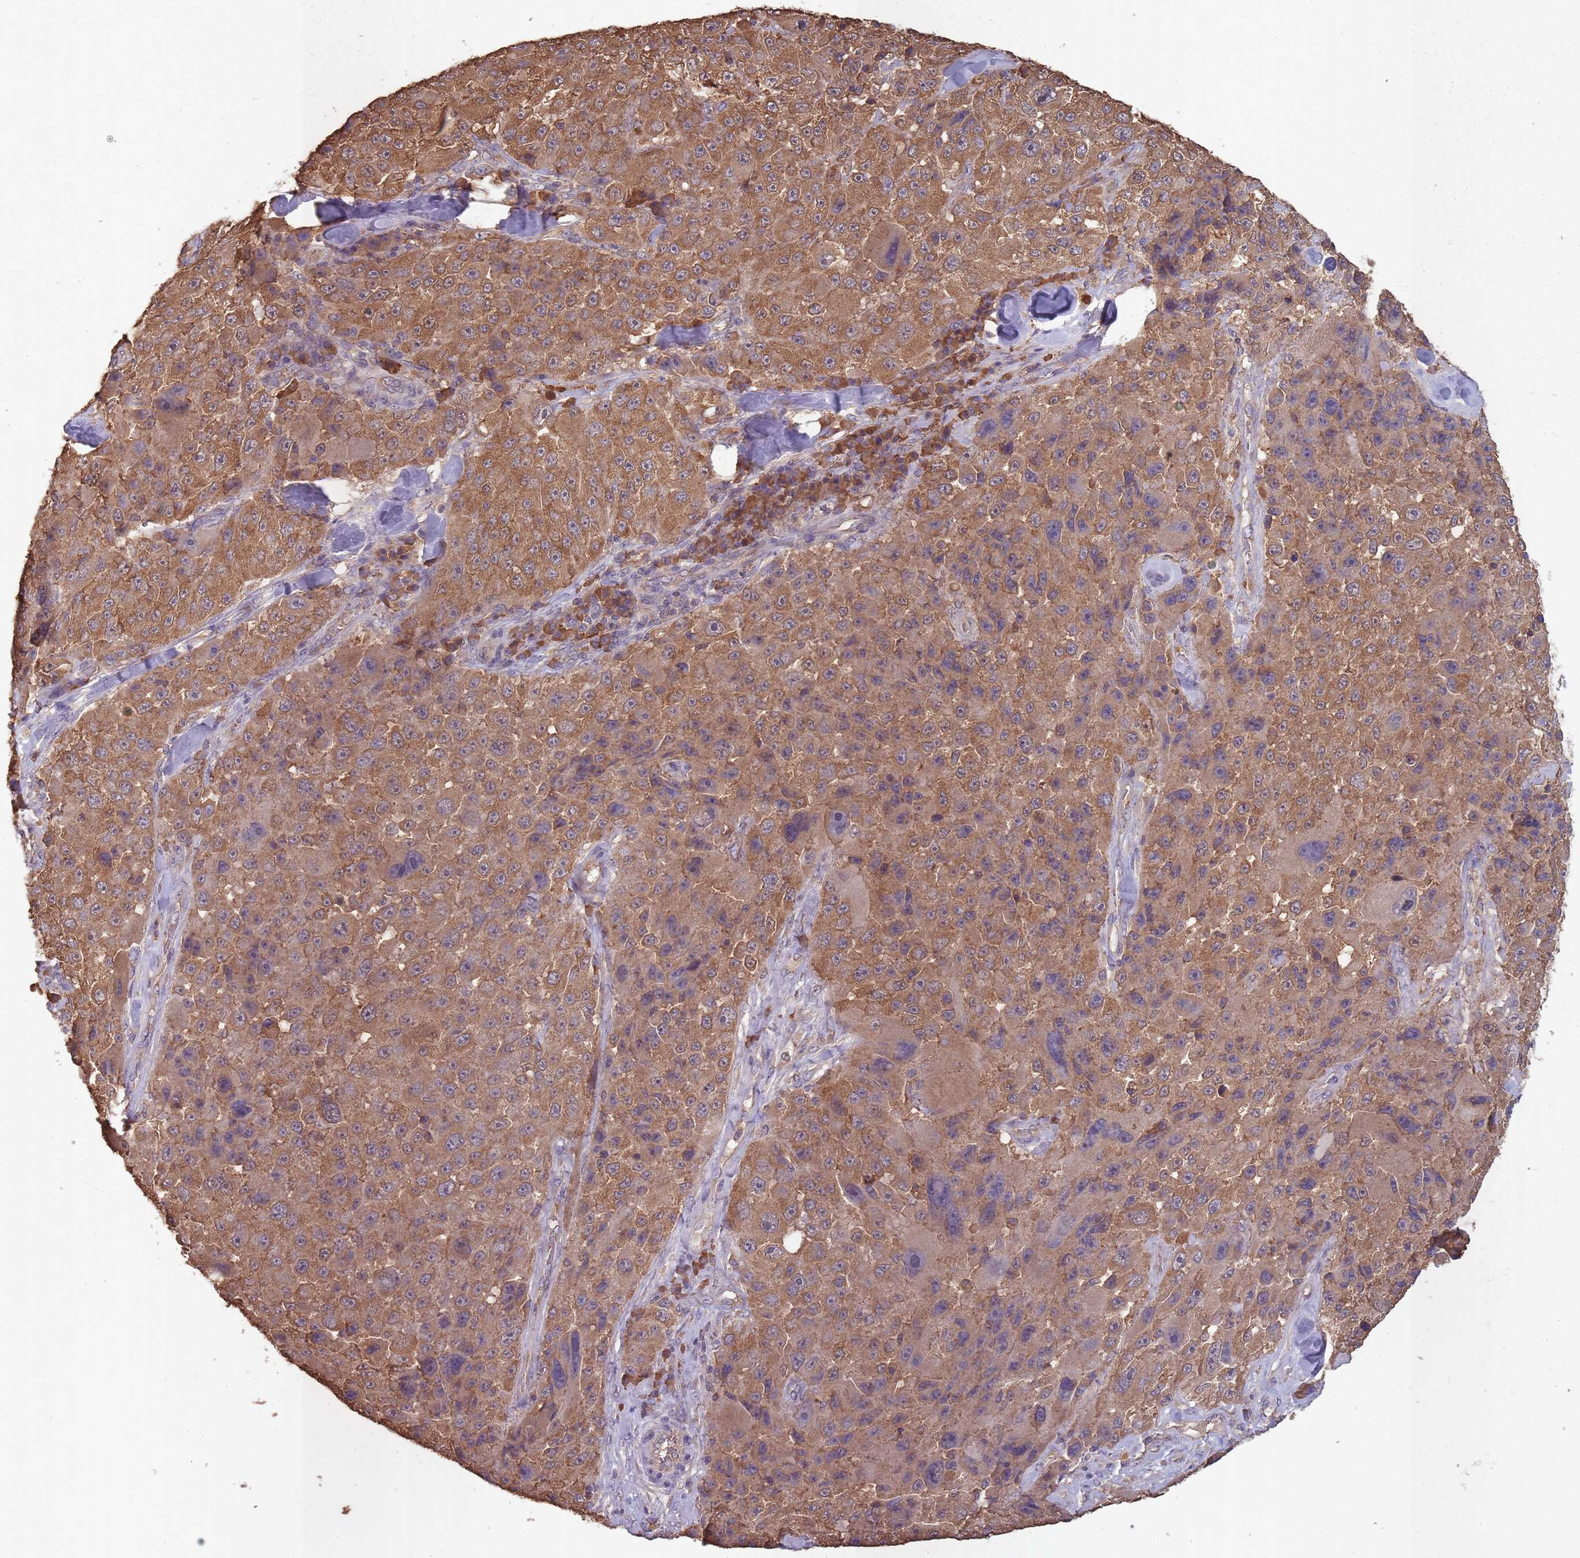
{"staining": {"intensity": "strong", "quantity": ">75%", "location": "cytoplasmic/membranous"}, "tissue": "melanoma", "cell_type": "Tumor cells", "image_type": "cancer", "snomed": [{"axis": "morphology", "description": "Malignant melanoma, Metastatic site"}, {"axis": "topography", "description": "Lymph node"}], "caption": "Malignant melanoma (metastatic site) stained with a protein marker exhibits strong staining in tumor cells.", "gene": "SANBR", "patient": {"sex": "male", "age": 62}}